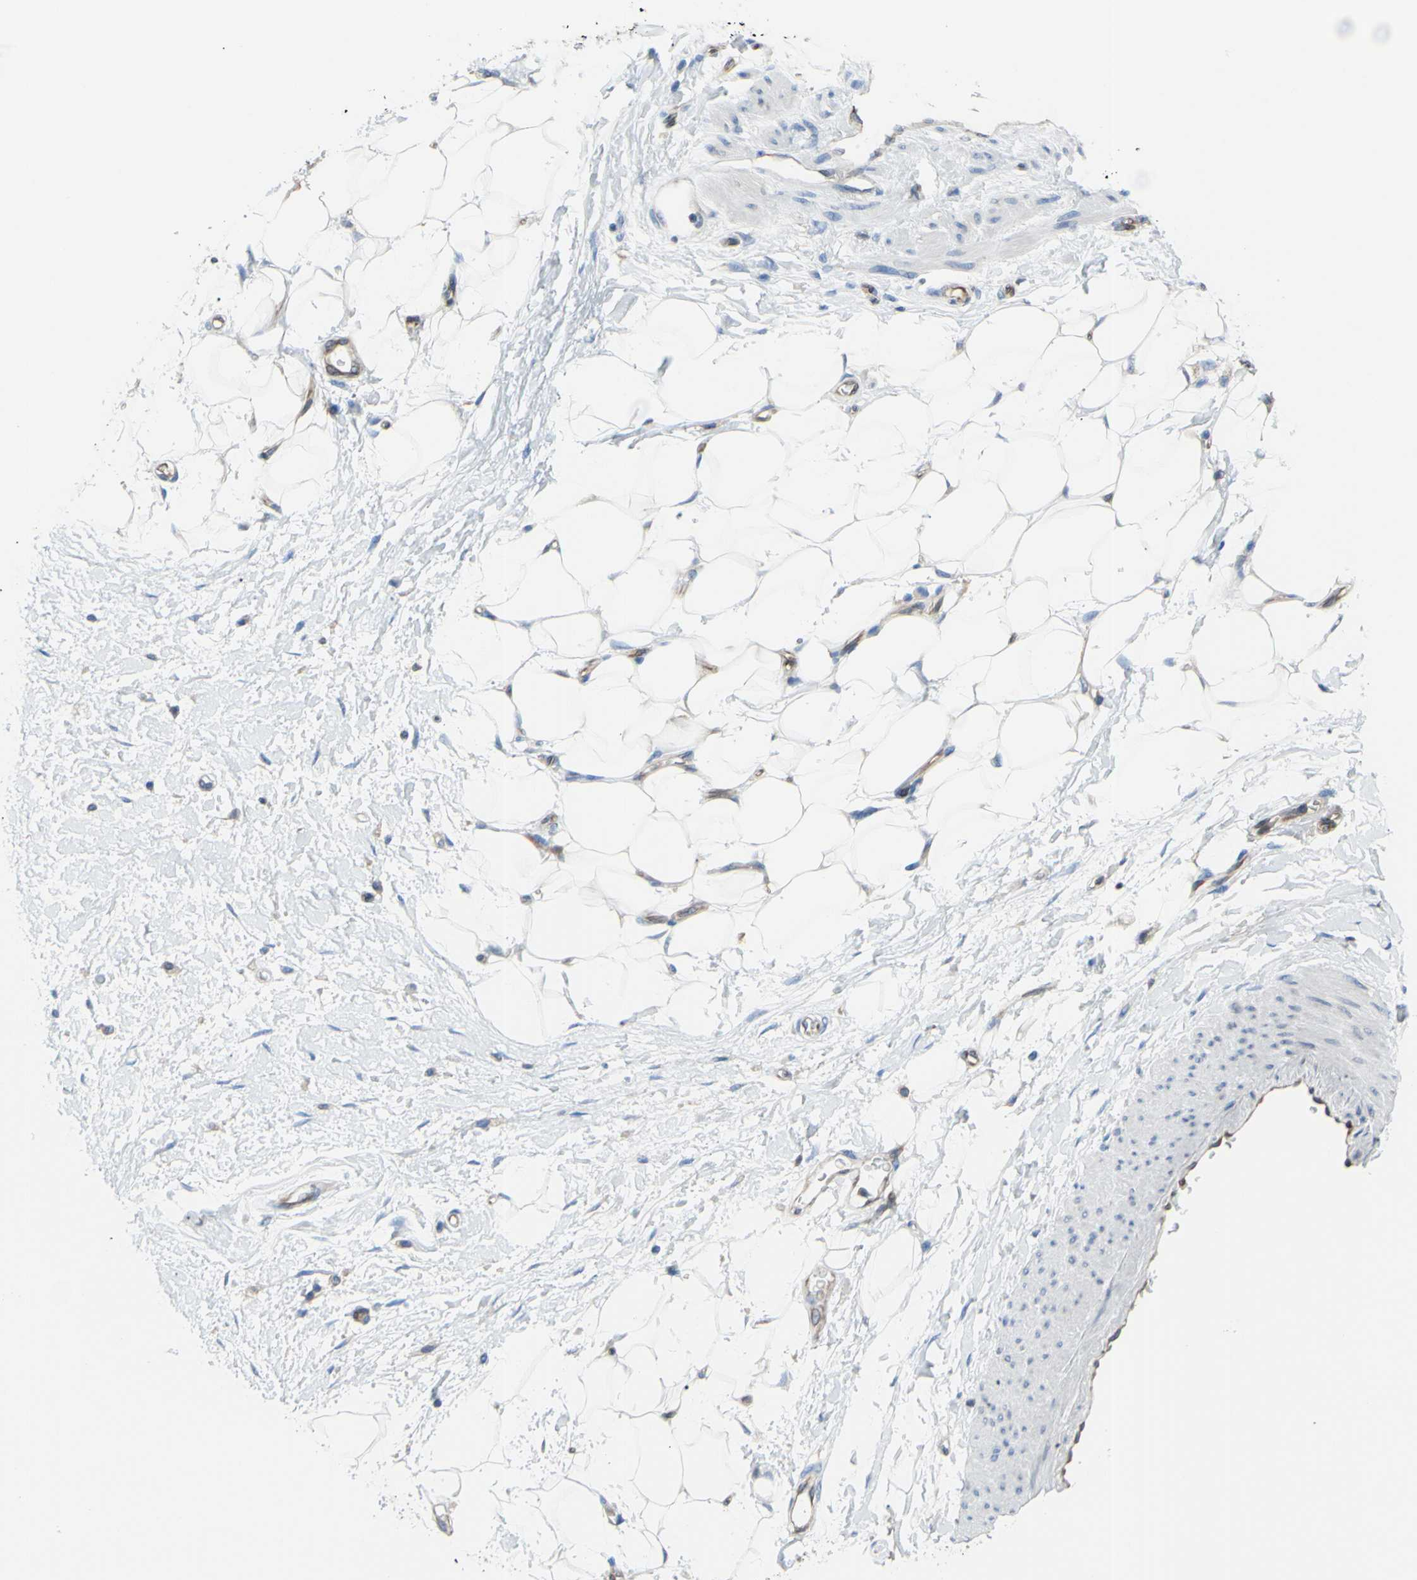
{"staining": {"intensity": "negative", "quantity": "none", "location": "none"}, "tissue": "adipose tissue", "cell_type": "Adipocytes", "image_type": "normal", "snomed": [{"axis": "morphology", "description": "Normal tissue, NOS"}, {"axis": "morphology", "description": "Urothelial carcinoma, High grade"}, {"axis": "topography", "description": "Vascular tissue"}, {"axis": "topography", "description": "Urinary bladder"}], "caption": "Immunohistochemistry (IHC) micrograph of unremarkable adipose tissue stained for a protein (brown), which demonstrates no positivity in adipocytes. (DAB immunohistochemistry (IHC), high magnification).", "gene": "MGST2", "patient": {"sex": "female", "age": 56}}